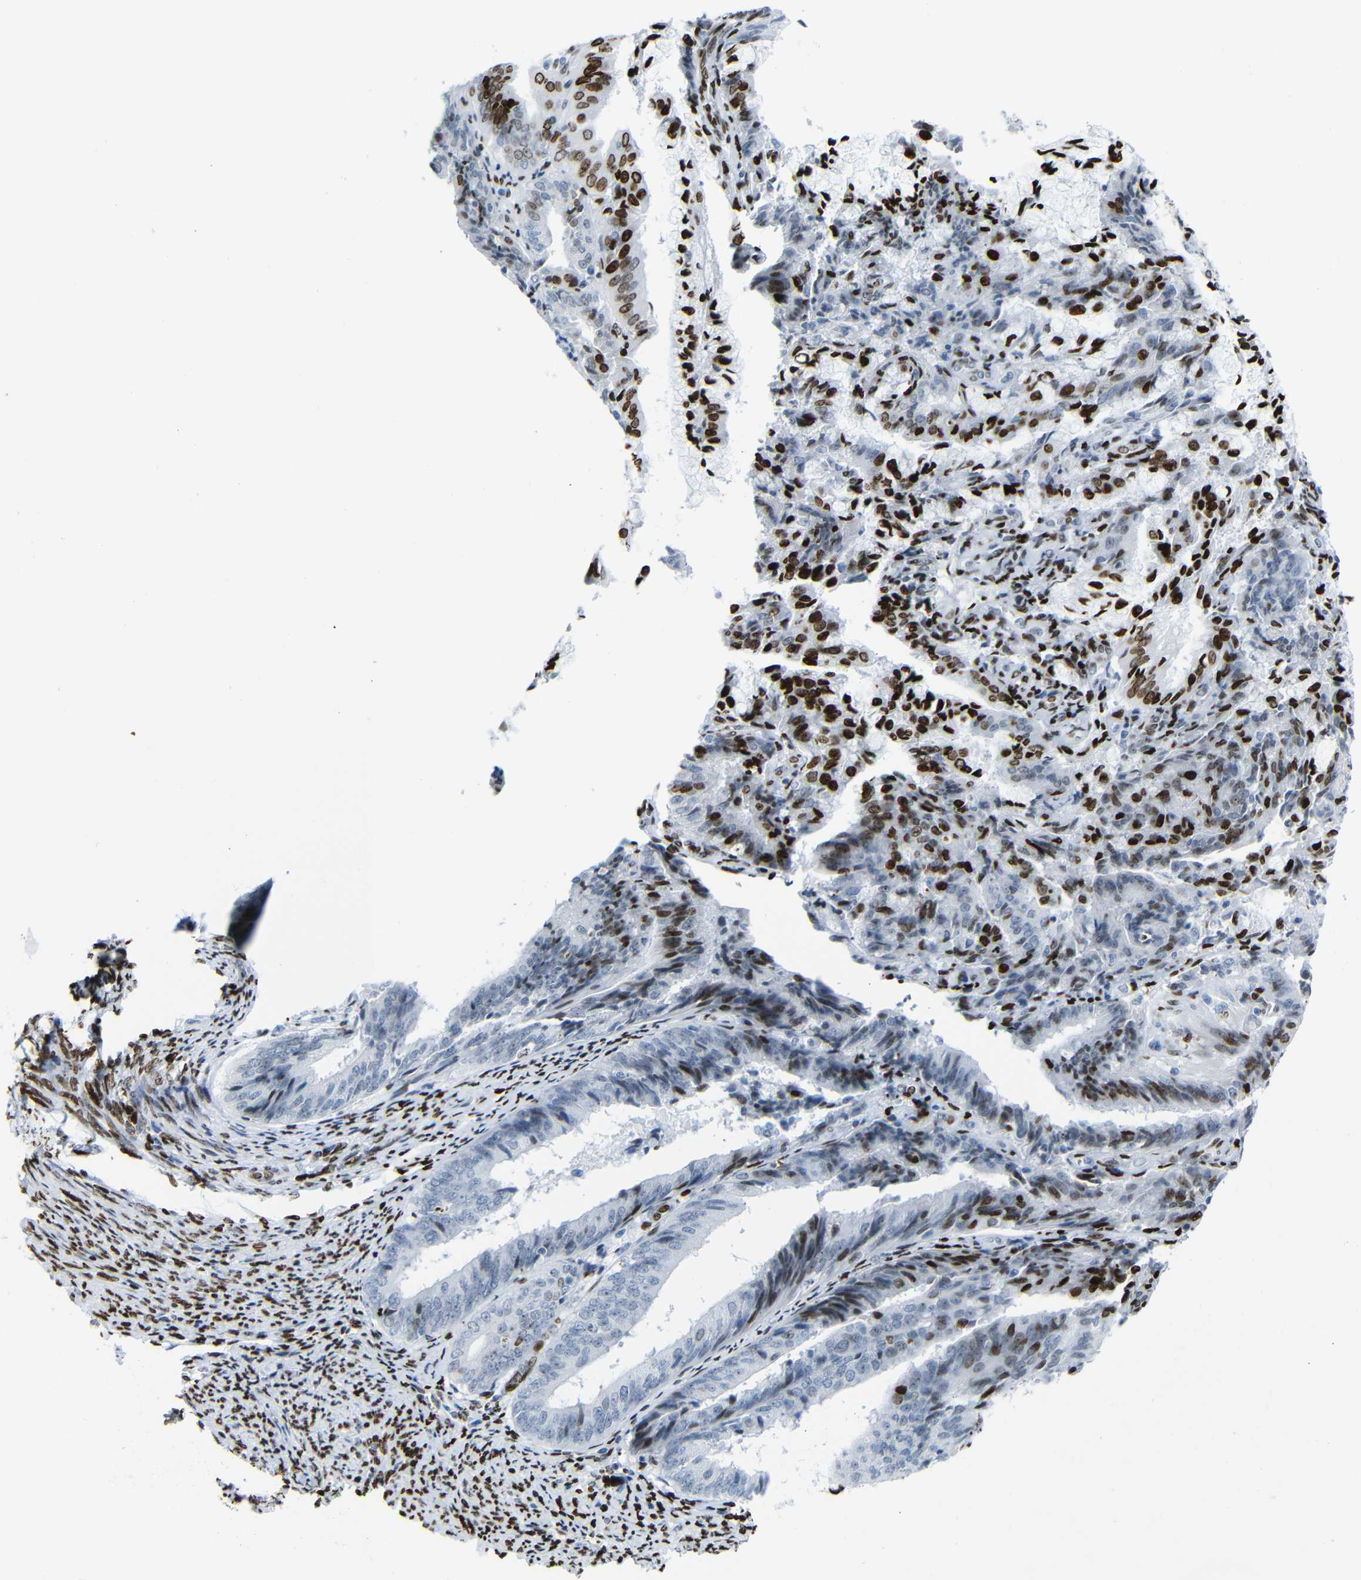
{"staining": {"intensity": "strong", "quantity": "25%-75%", "location": "nuclear"}, "tissue": "endometrial cancer", "cell_type": "Tumor cells", "image_type": "cancer", "snomed": [{"axis": "morphology", "description": "Adenocarcinoma, NOS"}, {"axis": "topography", "description": "Endometrium"}], "caption": "DAB (3,3'-diaminobenzidine) immunohistochemical staining of endometrial adenocarcinoma shows strong nuclear protein positivity in about 25%-75% of tumor cells.", "gene": "NPIPB15", "patient": {"sex": "female", "age": 63}}